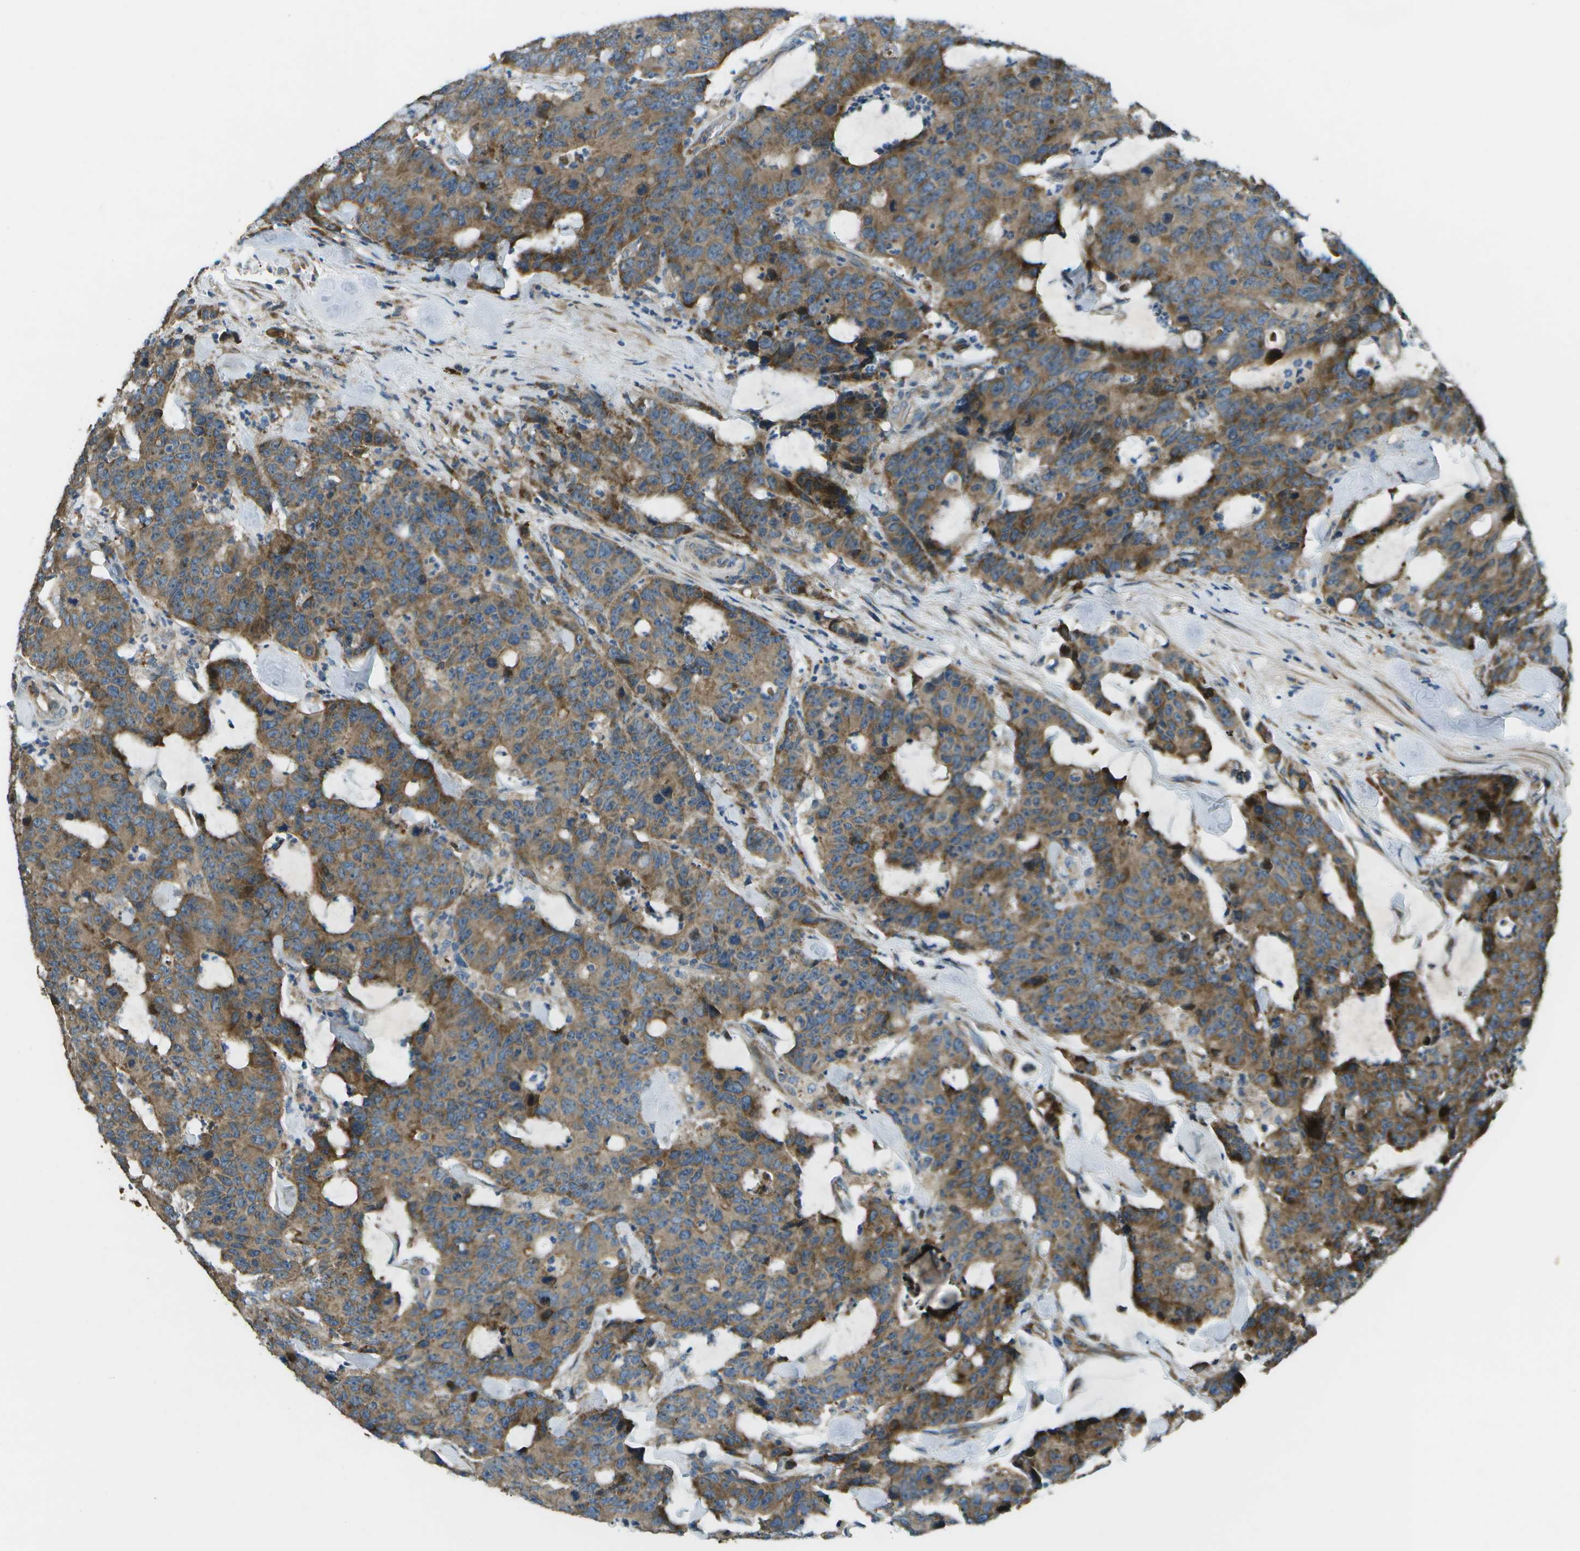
{"staining": {"intensity": "moderate", "quantity": ">75%", "location": "cytoplasmic/membranous"}, "tissue": "colorectal cancer", "cell_type": "Tumor cells", "image_type": "cancer", "snomed": [{"axis": "morphology", "description": "Adenocarcinoma, NOS"}, {"axis": "topography", "description": "Colon"}], "caption": "Moderate cytoplasmic/membranous protein positivity is appreciated in about >75% of tumor cells in colorectal cancer (adenocarcinoma).", "gene": "PXYLP1", "patient": {"sex": "female", "age": 86}}